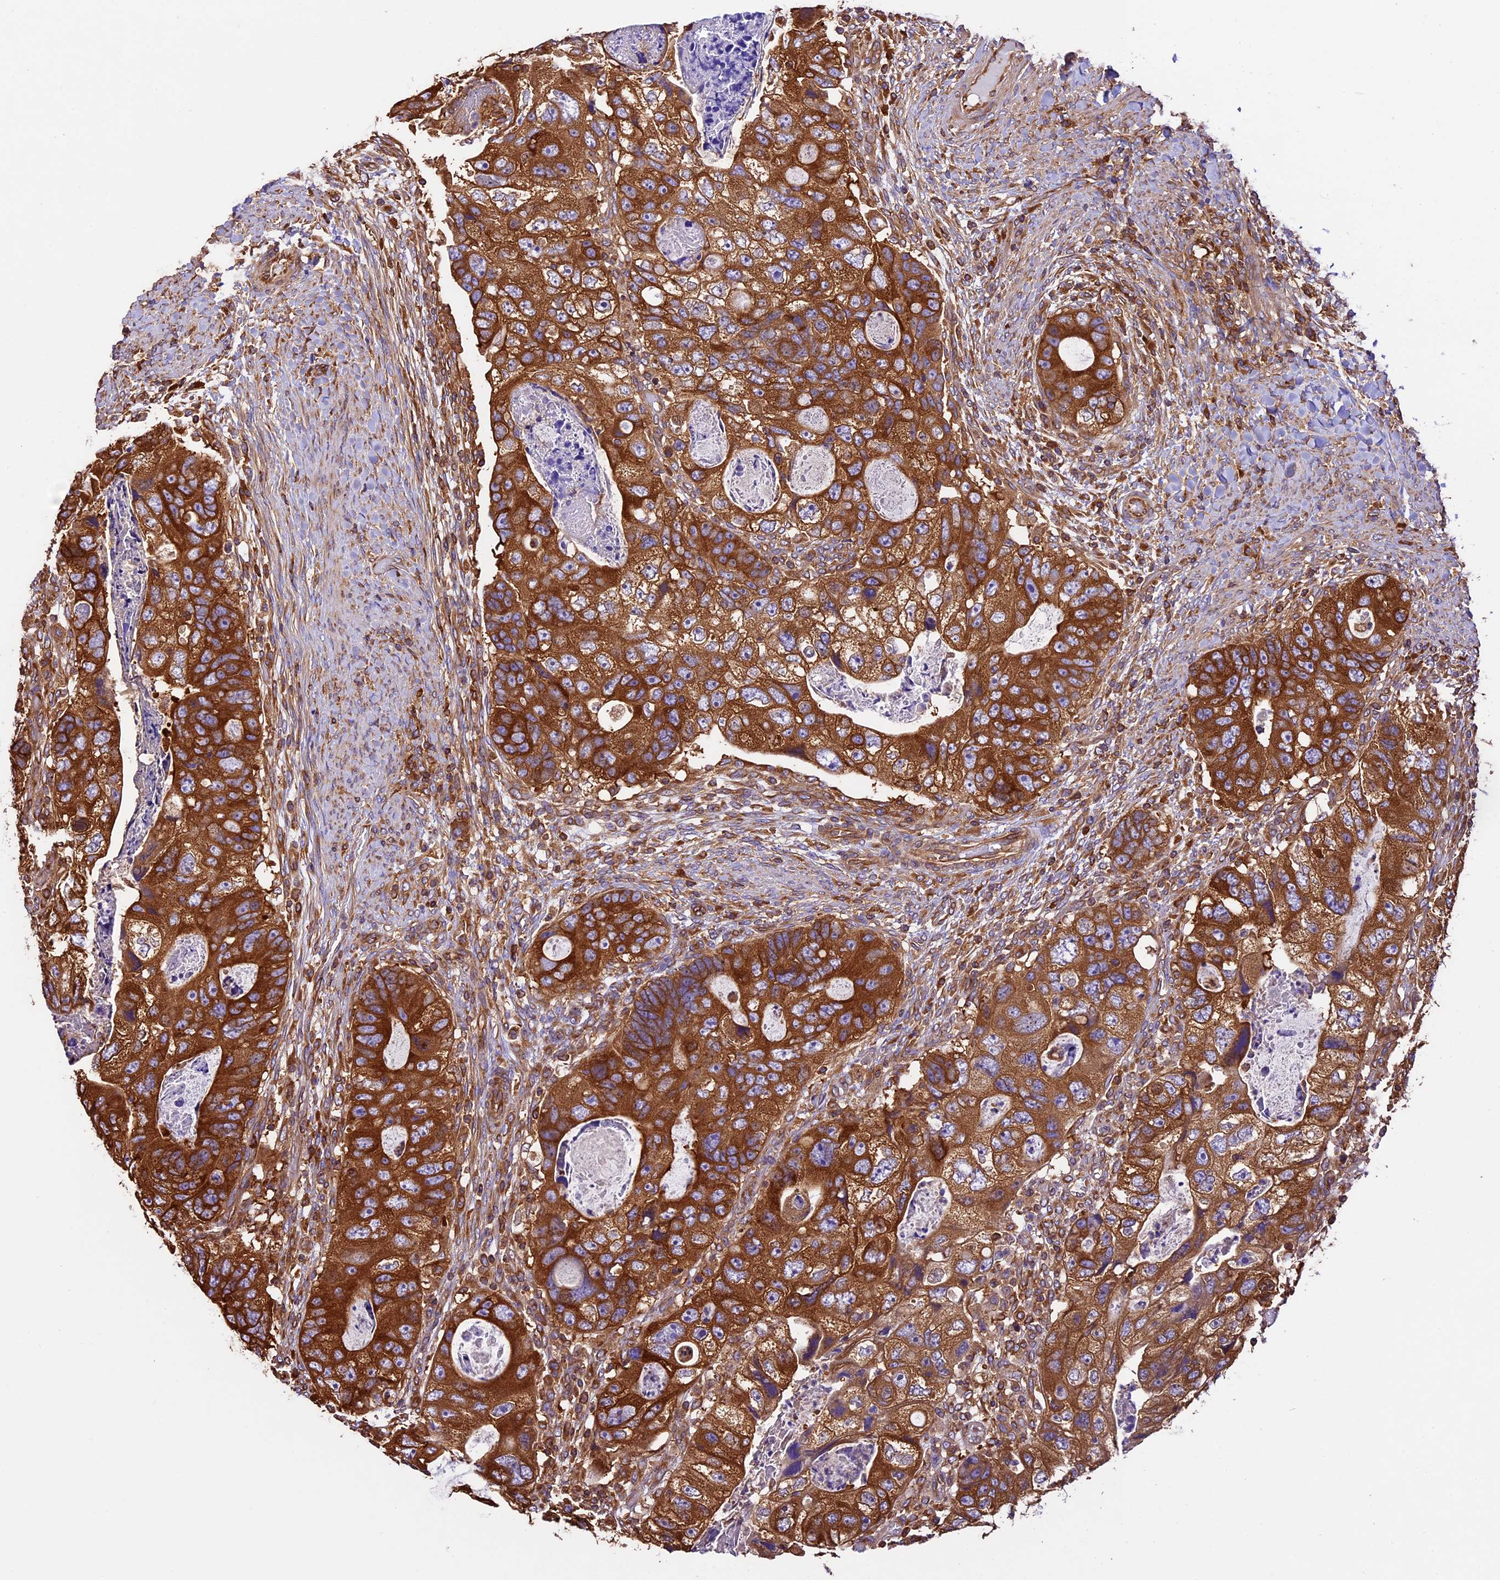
{"staining": {"intensity": "strong", "quantity": ">75%", "location": "cytoplasmic/membranous"}, "tissue": "colorectal cancer", "cell_type": "Tumor cells", "image_type": "cancer", "snomed": [{"axis": "morphology", "description": "Adenocarcinoma, NOS"}, {"axis": "topography", "description": "Rectum"}], "caption": "This image shows colorectal adenocarcinoma stained with IHC to label a protein in brown. The cytoplasmic/membranous of tumor cells show strong positivity for the protein. Nuclei are counter-stained blue.", "gene": "KARS1", "patient": {"sex": "male", "age": 59}}